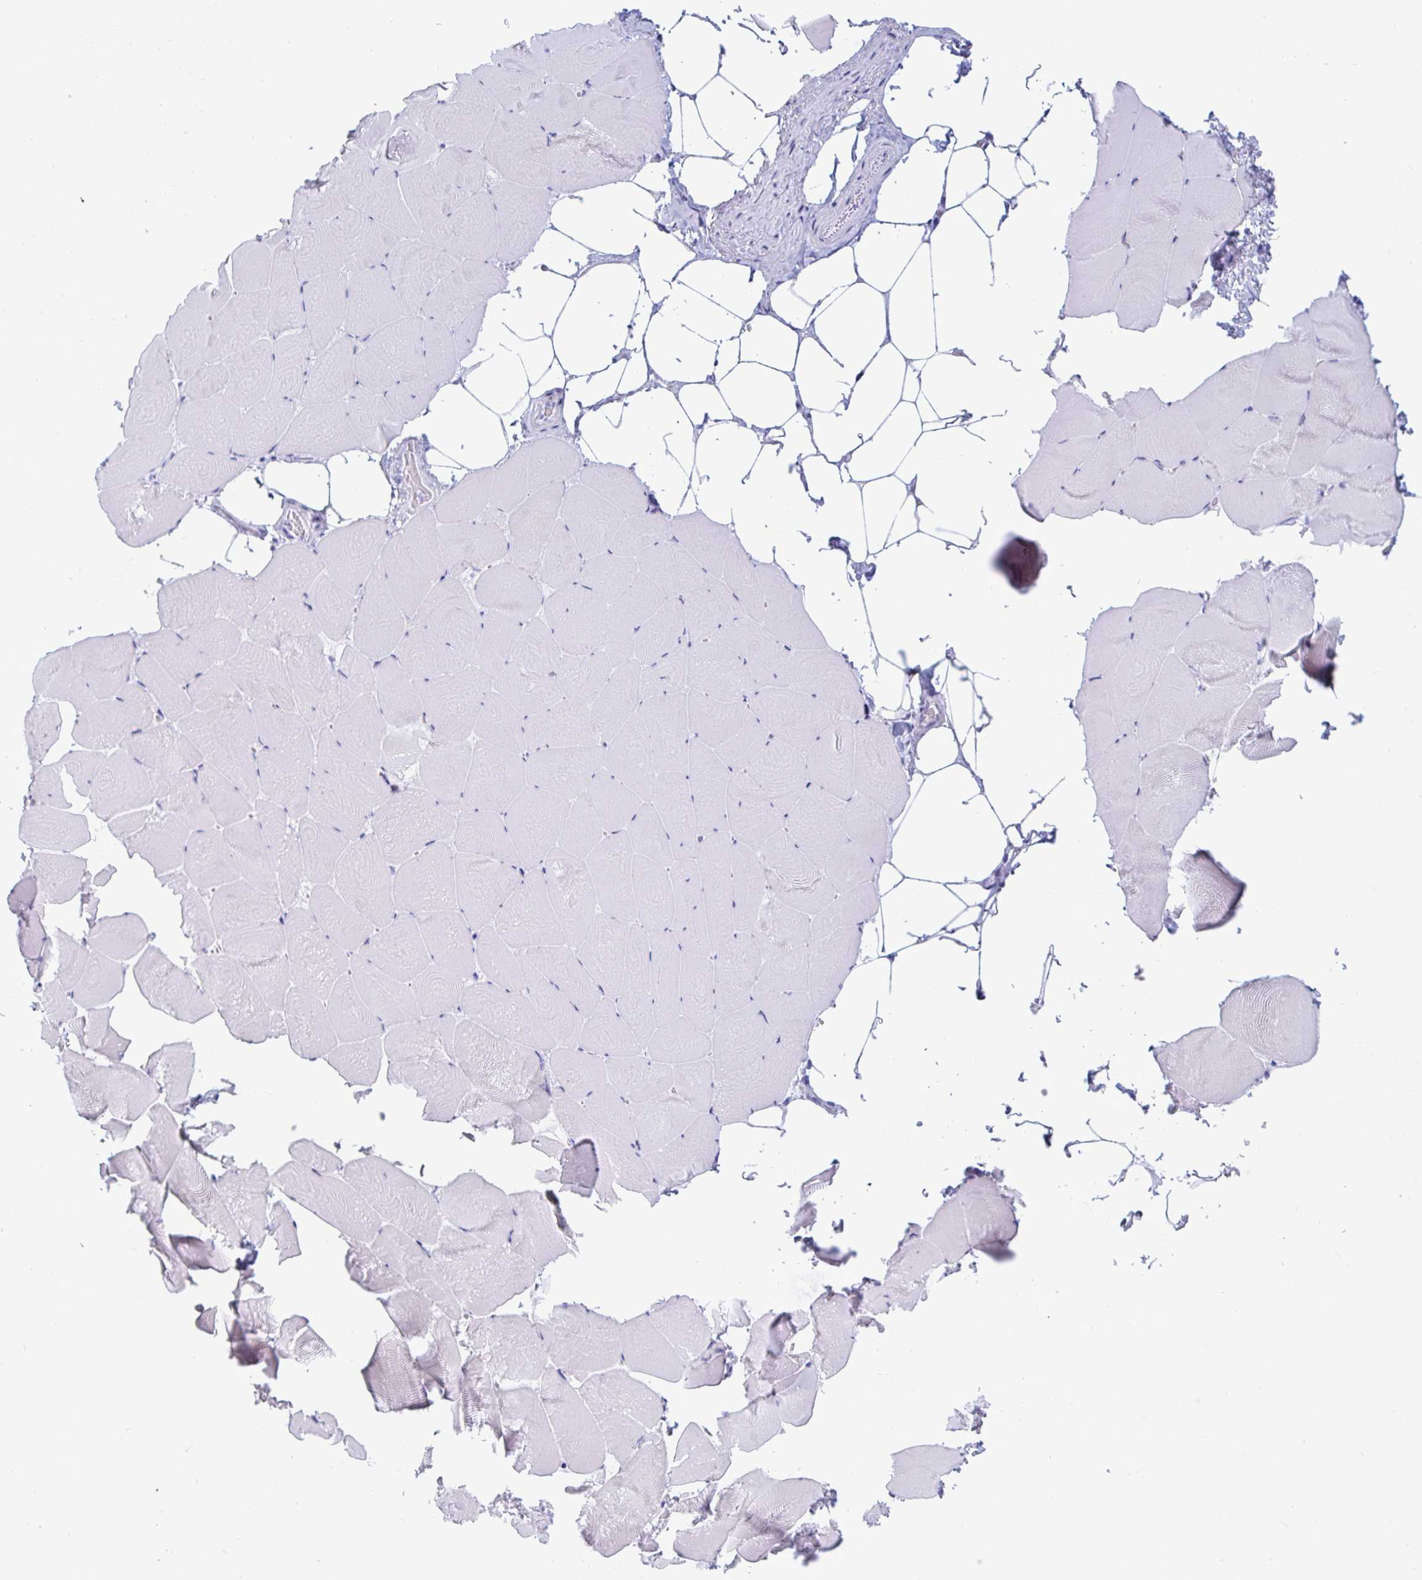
{"staining": {"intensity": "negative", "quantity": "none", "location": "none"}, "tissue": "skeletal muscle", "cell_type": "Myocytes", "image_type": "normal", "snomed": [{"axis": "morphology", "description": "Normal tissue, NOS"}, {"axis": "topography", "description": "Skeletal muscle"}], "caption": "An IHC histopathology image of unremarkable skeletal muscle is shown. There is no staining in myocytes of skeletal muscle. (DAB immunohistochemistry (IHC) visualized using brightfield microscopy, high magnification).", "gene": "GKN2", "patient": {"sex": "female", "age": 64}}